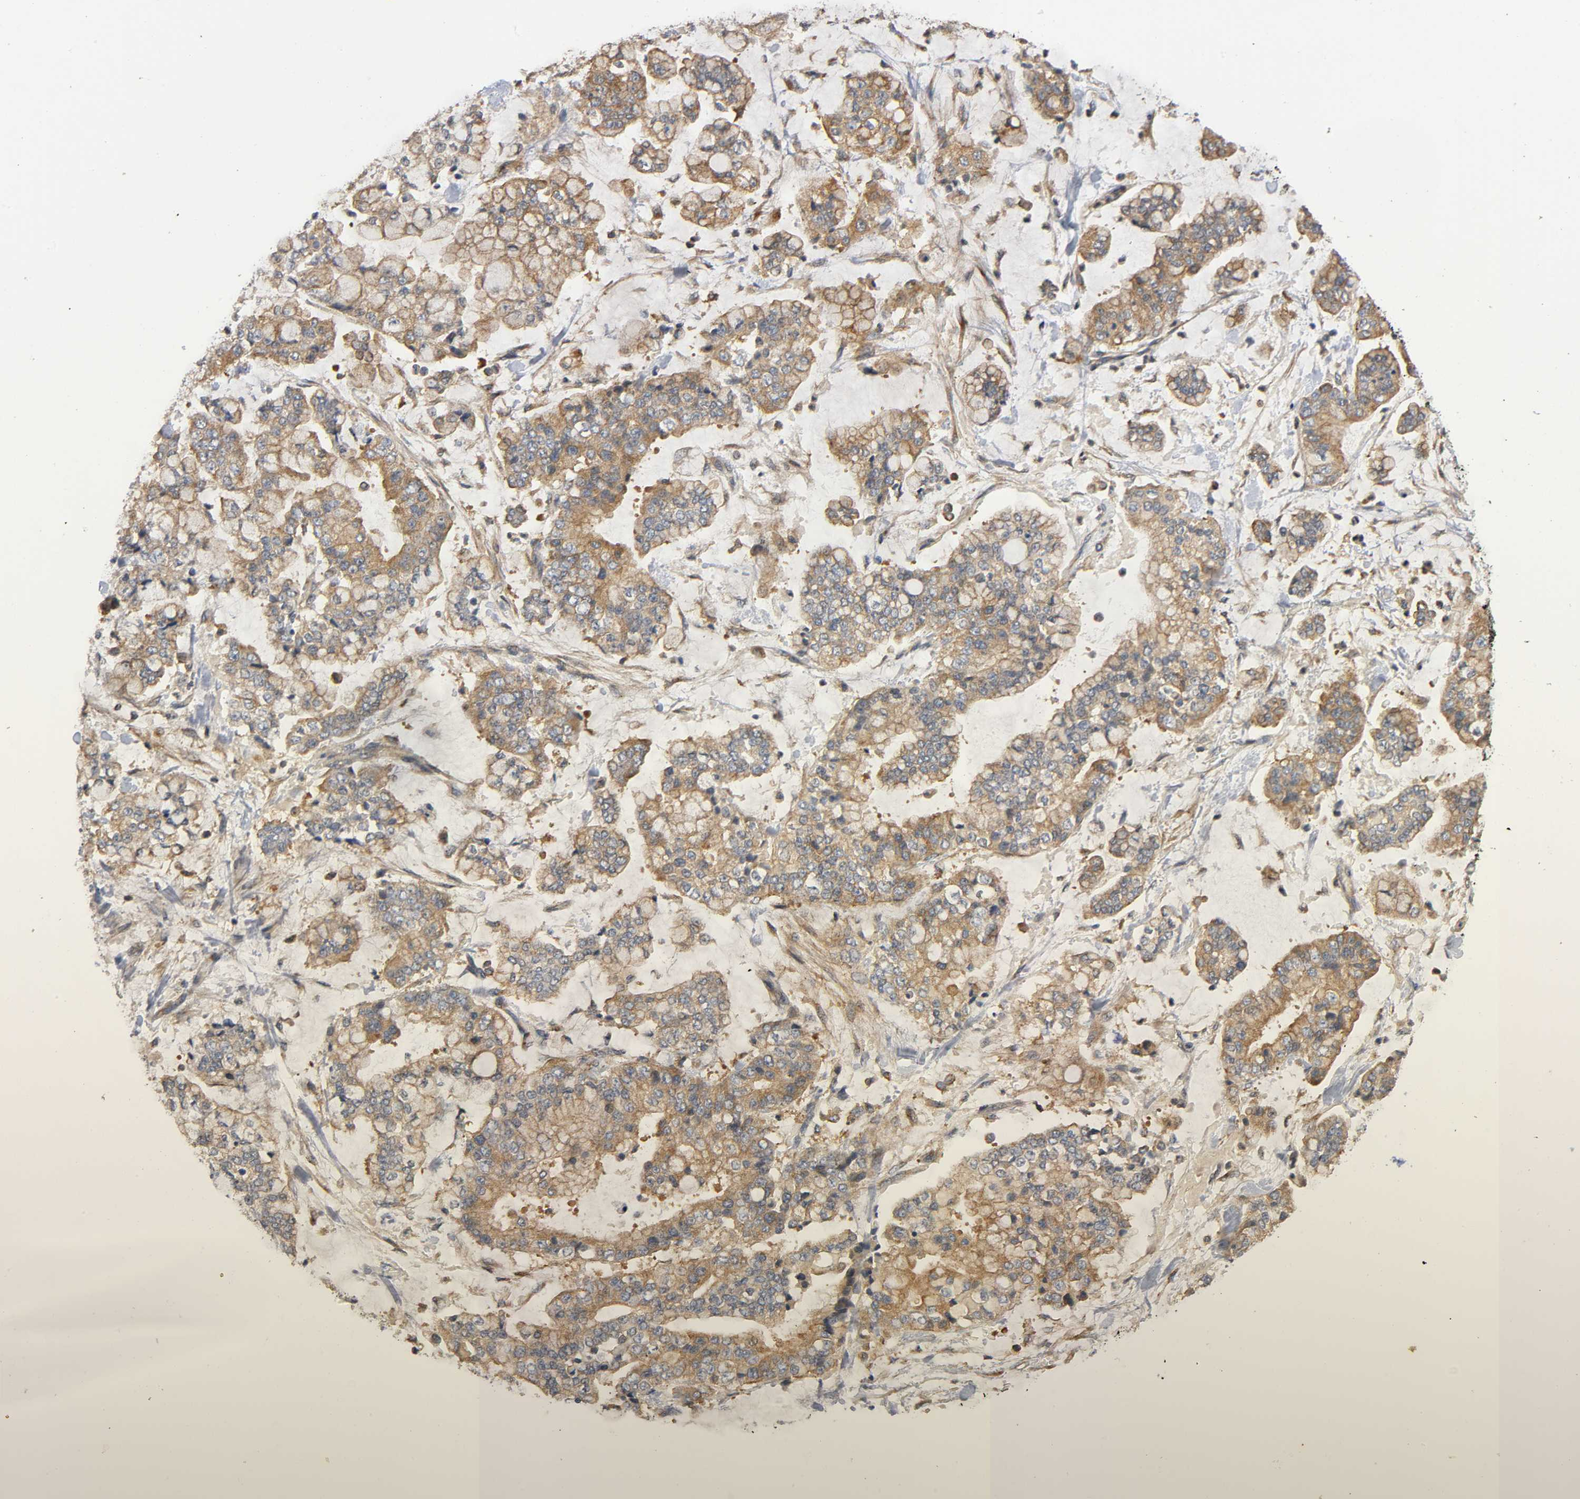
{"staining": {"intensity": "moderate", "quantity": ">75%", "location": "cytoplasmic/membranous"}, "tissue": "stomach cancer", "cell_type": "Tumor cells", "image_type": "cancer", "snomed": [{"axis": "morphology", "description": "Normal tissue, NOS"}, {"axis": "morphology", "description": "Adenocarcinoma, NOS"}, {"axis": "topography", "description": "Stomach, upper"}, {"axis": "topography", "description": "Stomach"}], "caption": "Immunohistochemical staining of human adenocarcinoma (stomach) exhibits medium levels of moderate cytoplasmic/membranous staining in about >75% of tumor cells.", "gene": "IKBKB", "patient": {"sex": "male", "age": 76}}